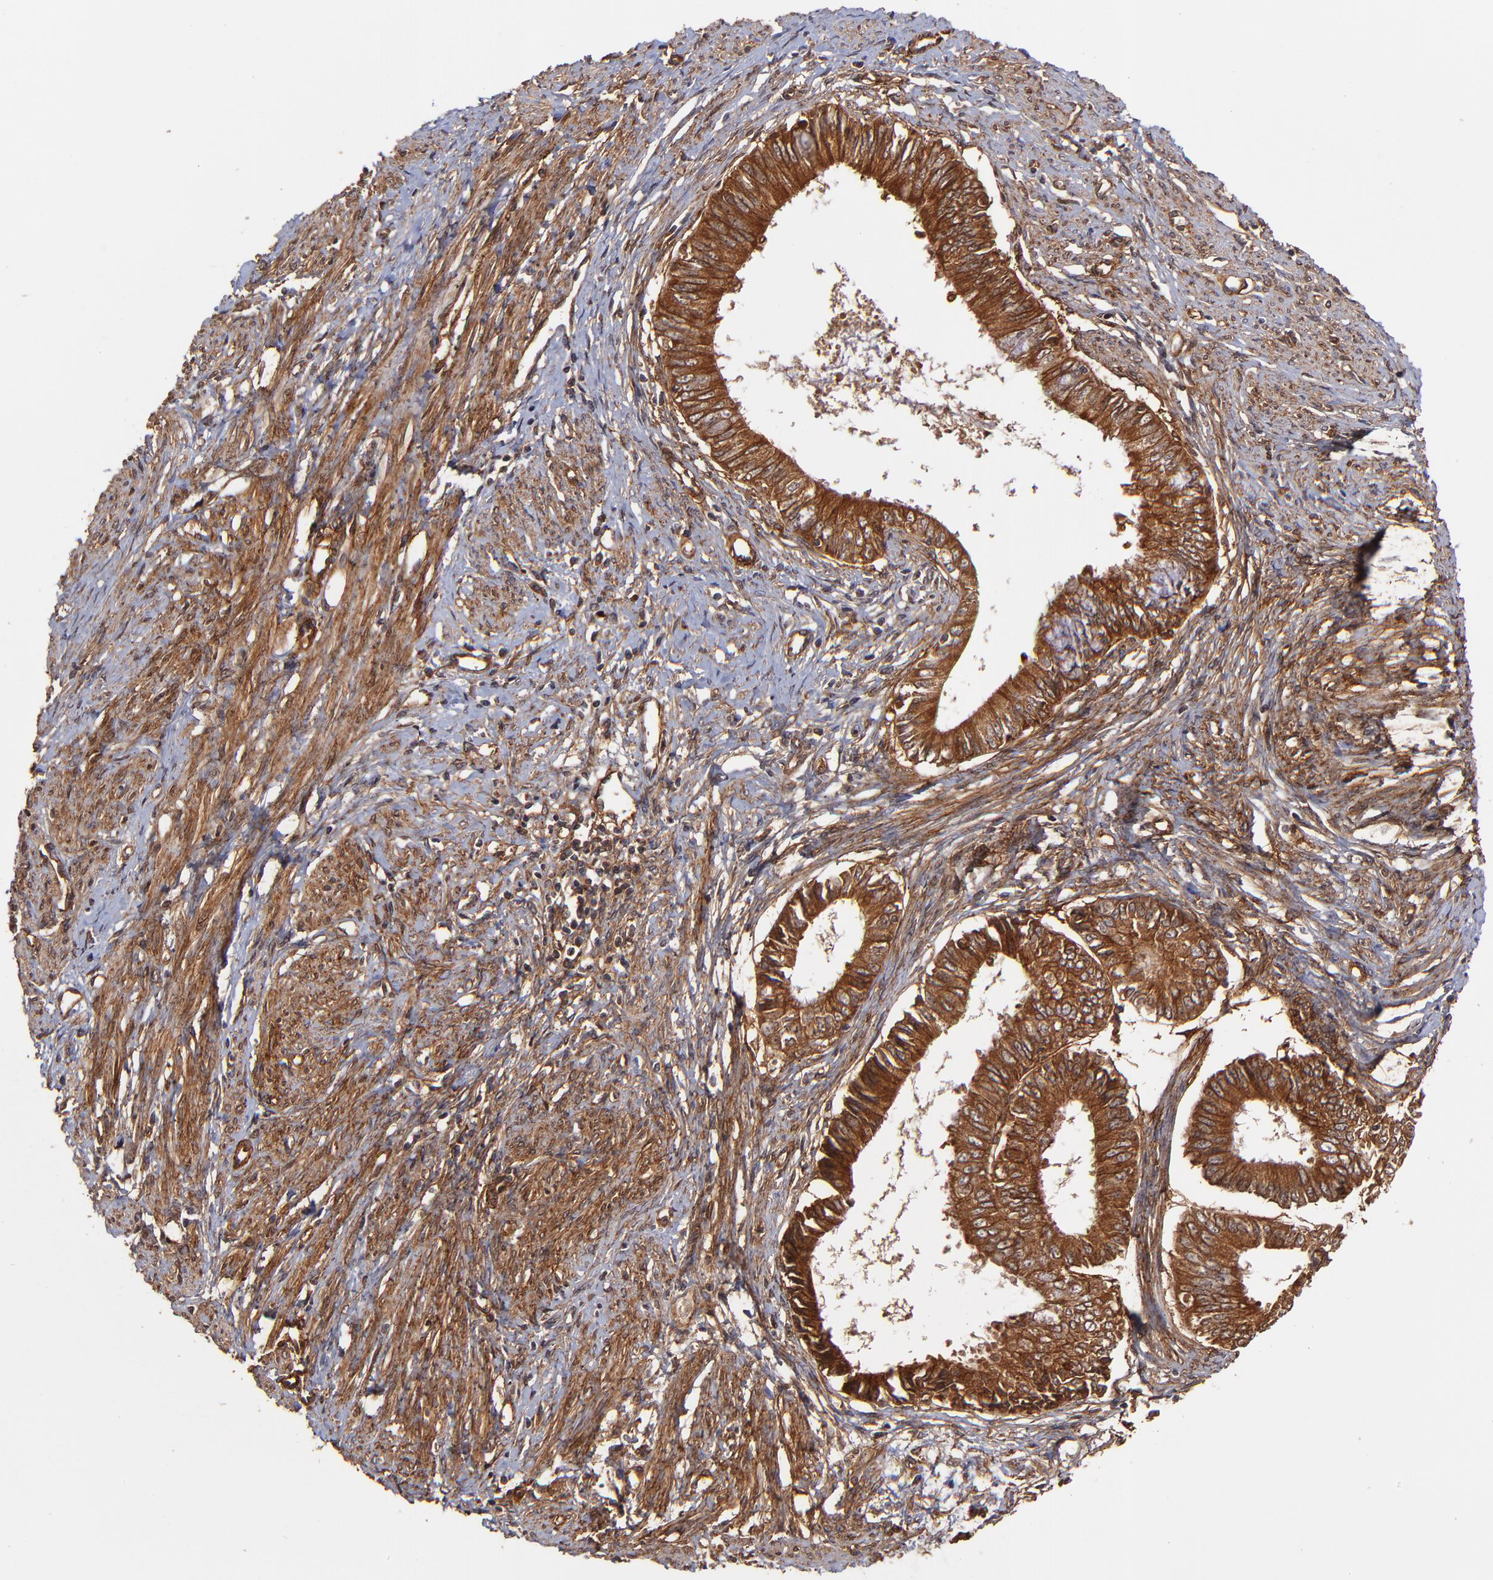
{"staining": {"intensity": "strong", "quantity": ">75%", "location": "cytoplasmic/membranous"}, "tissue": "endometrial cancer", "cell_type": "Tumor cells", "image_type": "cancer", "snomed": [{"axis": "morphology", "description": "Adenocarcinoma, NOS"}, {"axis": "topography", "description": "Endometrium"}], "caption": "Brown immunohistochemical staining in adenocarcinoma (endometrial) exhibits strong cytoplasmic/membranous positivity in about >75% of tumor cells.", "gene": "ITGB1", "patient": {"sex": "female", "age": 76}}